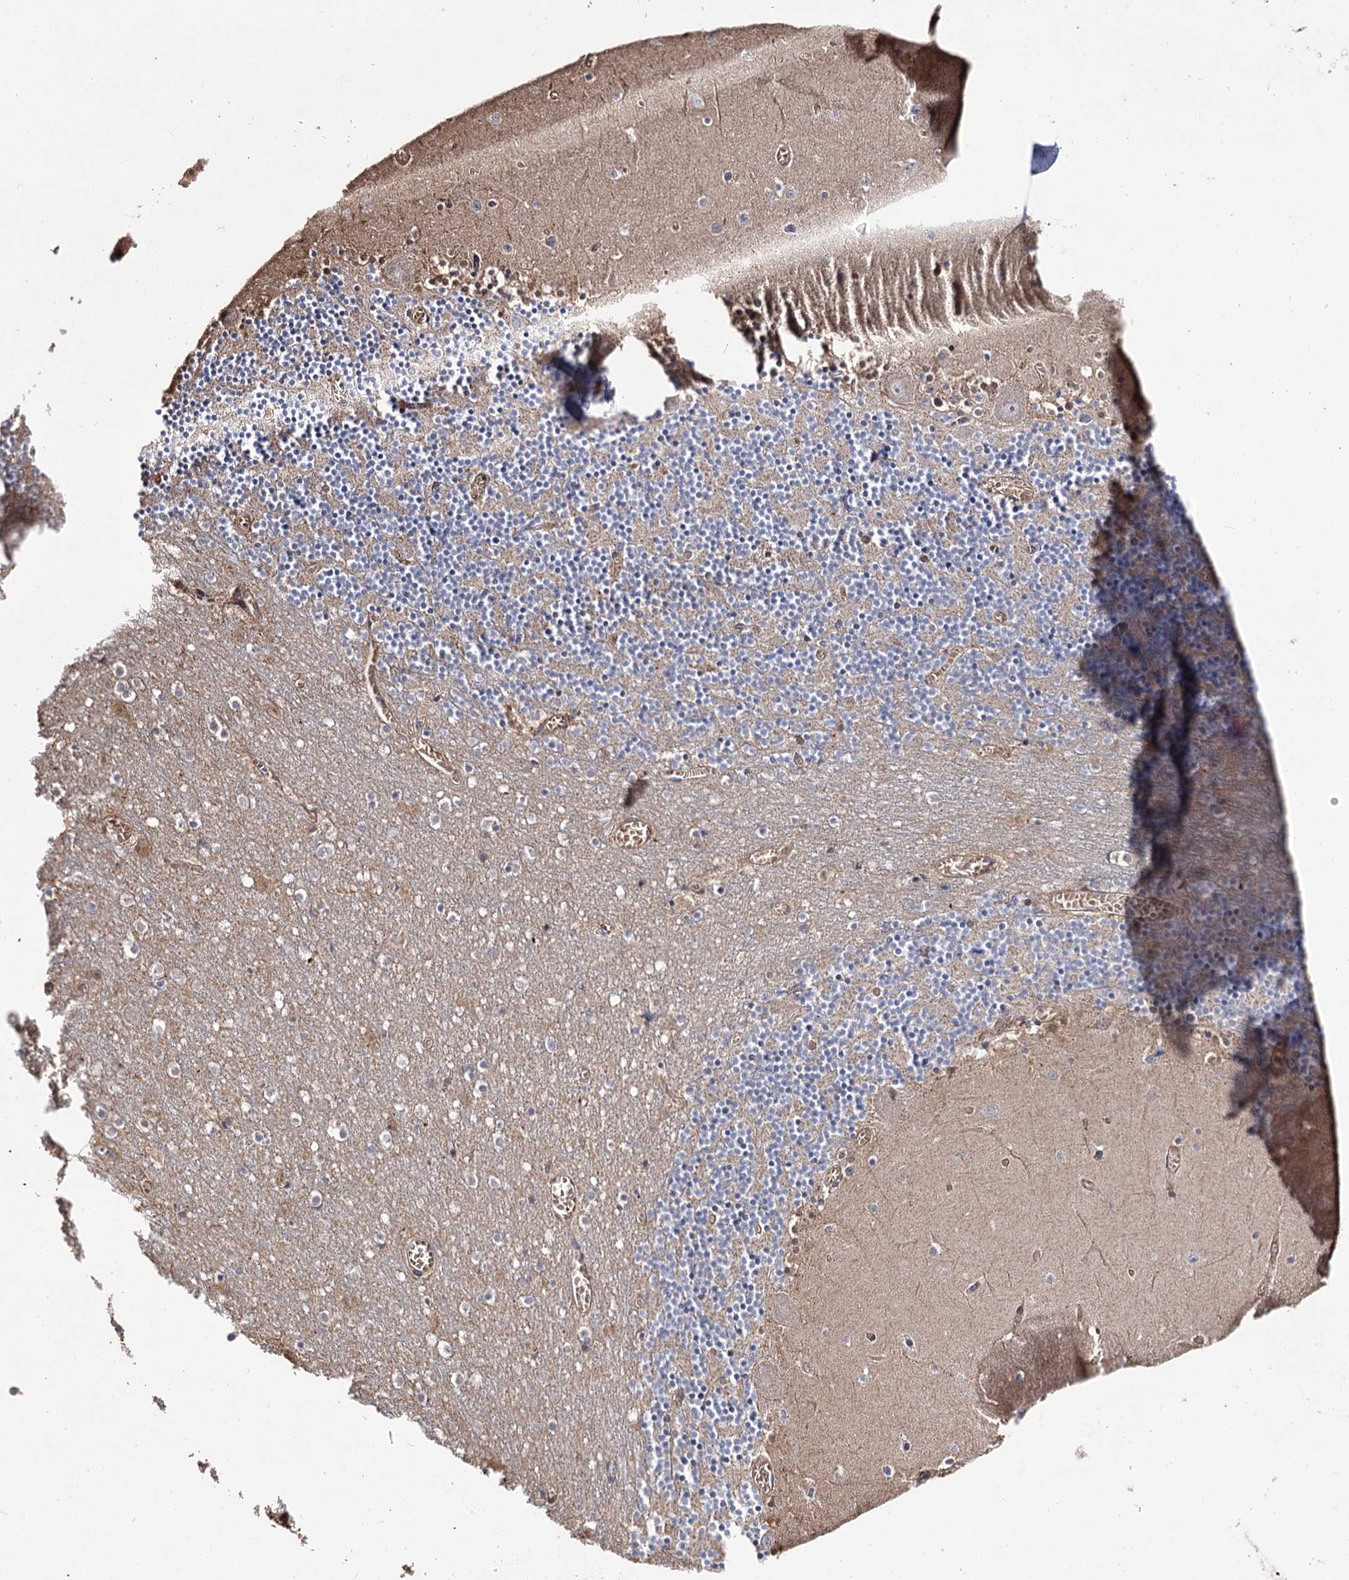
{"staining": {"intensity": "negative", "quantity": "none", "location": "none"}, "tissue": "cerebellum", "cell_type": "Cells in granular layer", "image_type": "normal", "snomed": [{"axis": "morphology", "description": "Normal tissue, NOS"}, {"axis": "topography", "description": "Cerebellum"}], "caption": "High magnification brightfield microscopy of benign cerebellum stained with DAB (3,3'-diaminobenzidine) (brown) and counterstained with hematoxylin (blue): cells in granular layer show no significant expression. (Stains: DAB (3,3'-diaminobenzidine) immunohistochemistry with hematoxylin counter stain, Microscopy: brightfield microscopy at high magnification).", "gene": "AURKC", "patient": {"sex": "female", "age": 28}}